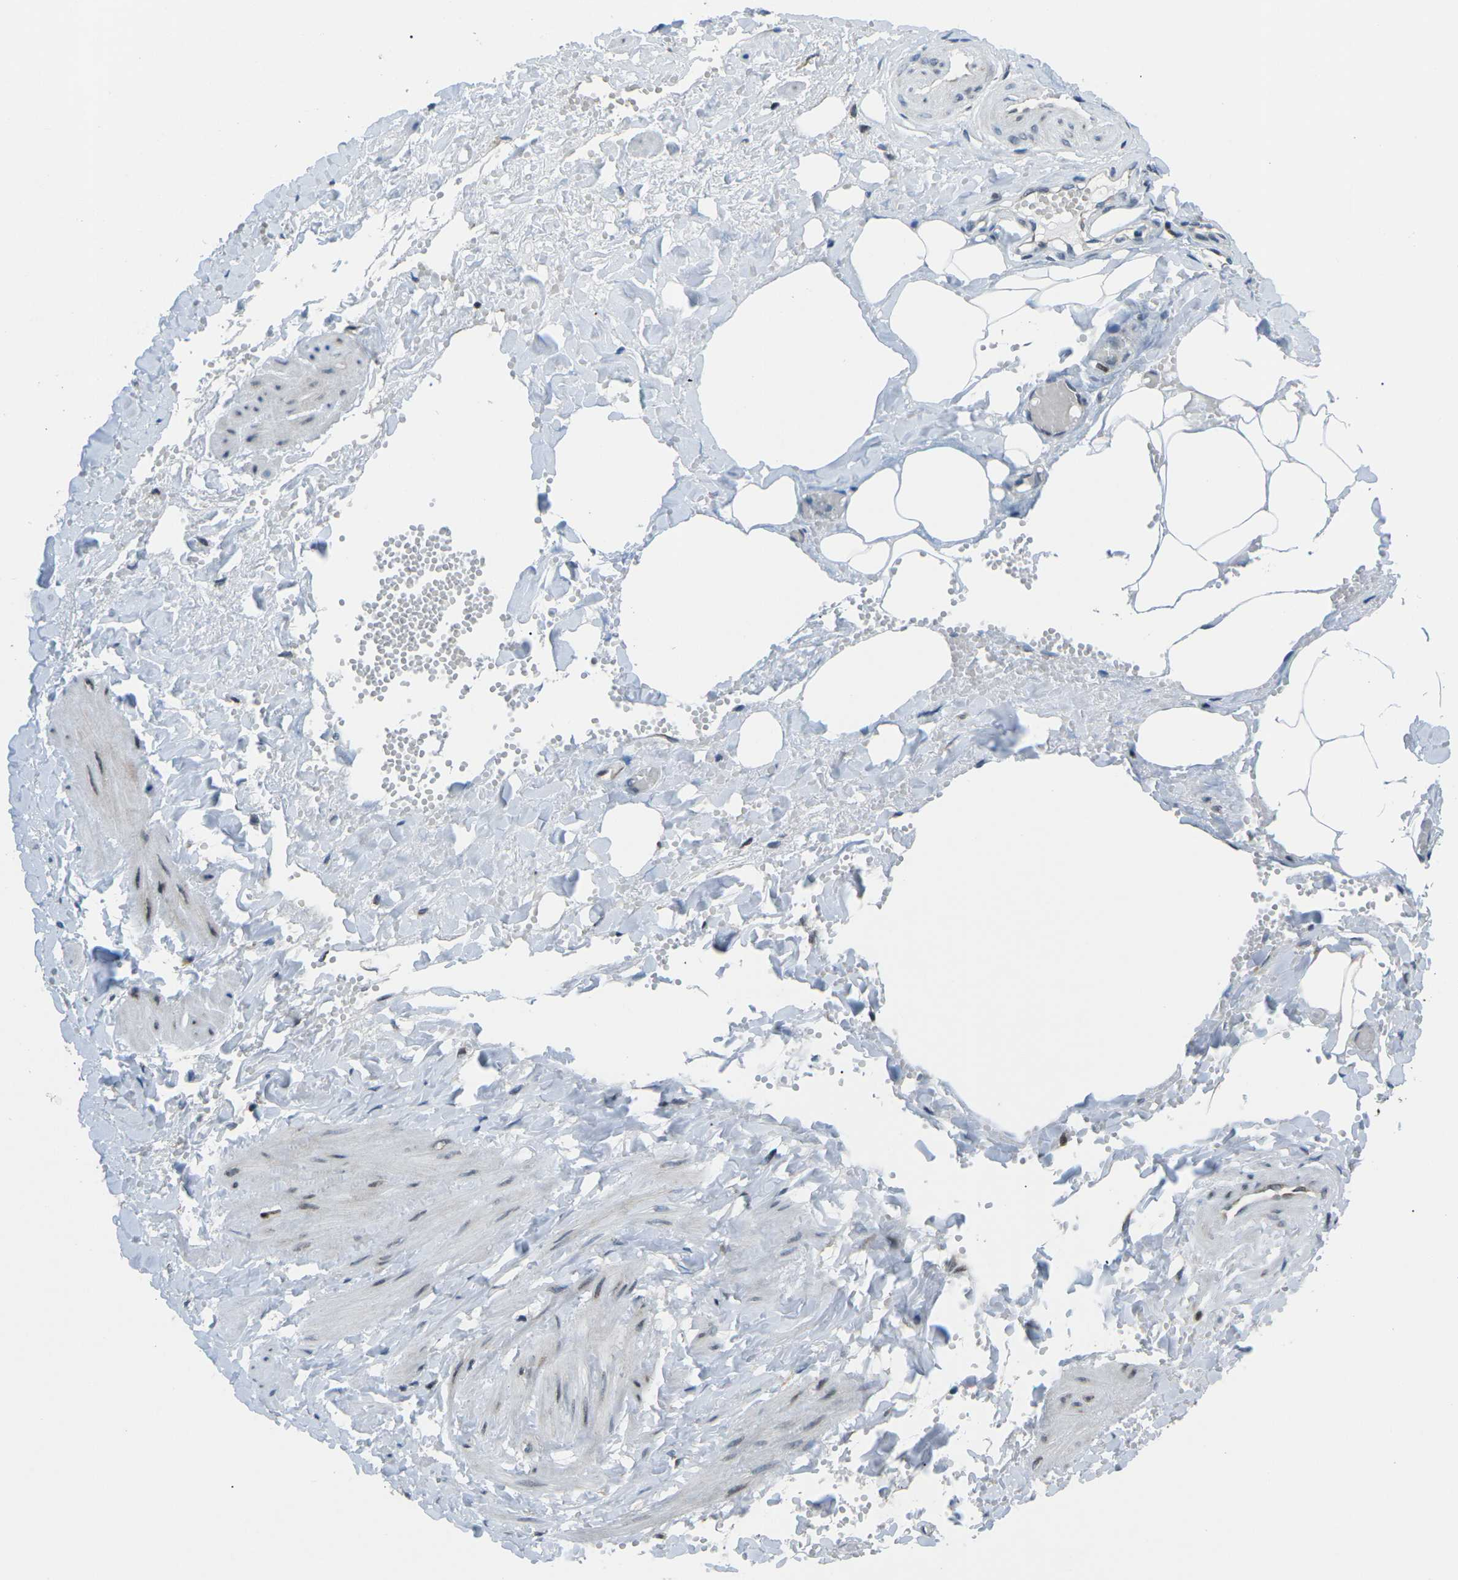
{"staining": {"intensity": "negative", "quantity": "none", "location": "none"}, "tissue": "adipose tissue", "cell_type": "Adipocytes", "image_type": "normal", "snomed": [{"axis": "morphology", "description": "Normal tissue, NOS"}, {"axis": "topography", "description": "Soft tissue"}, {"axis": "topography", "description": "Vascular tissue"}], "caption": "Protein analysis of unremarkable adipose tissue exhibits no significant staining in adipocytes.", "gene": "MBNL1", "patient": {"sex": "female", "age": 35}}